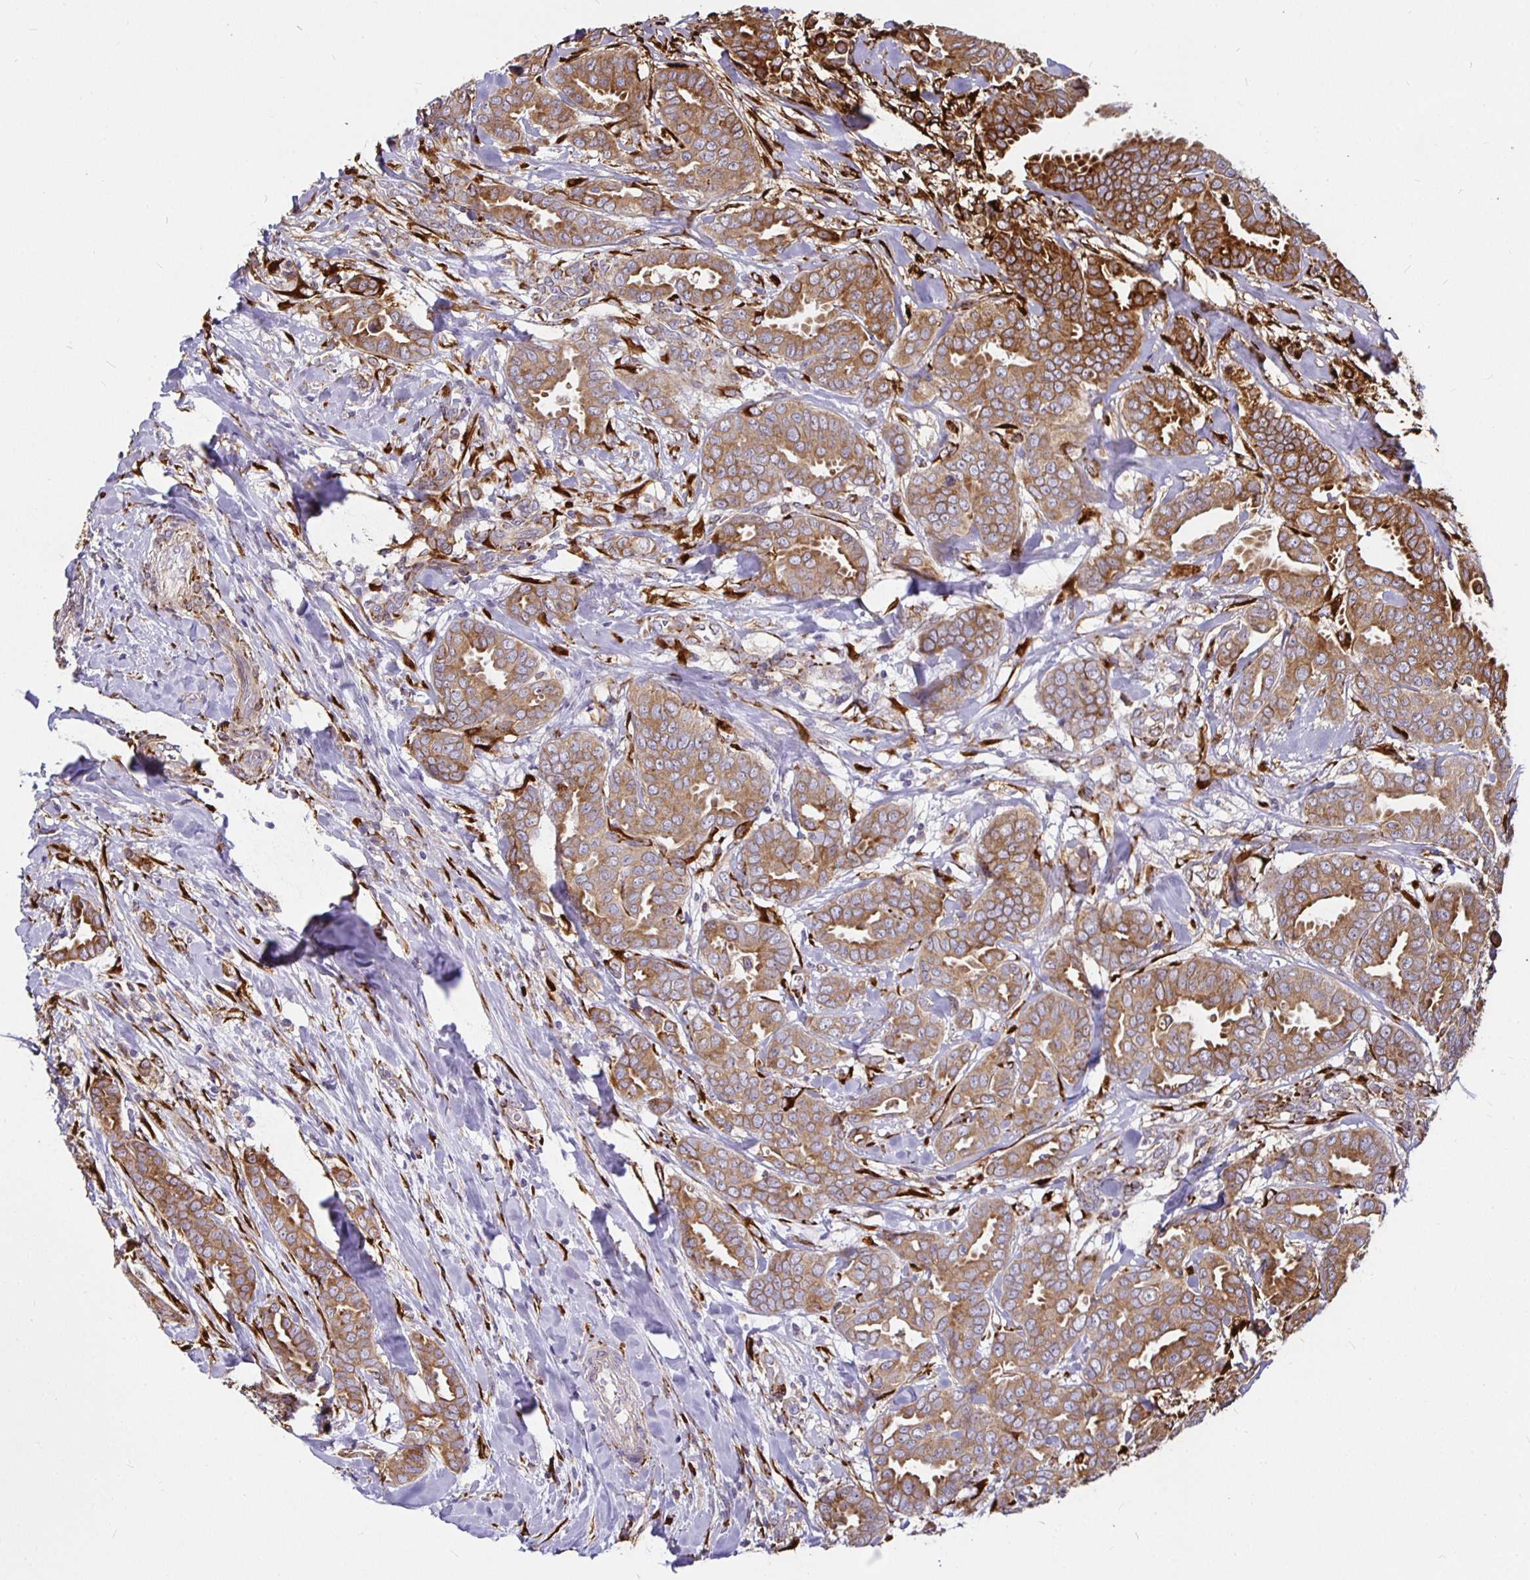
{"staining": {"intensity": "strong", "quantity": ">75%", "location": "cytoplasmic/membranous"}, "tissue": "breast cancer", "cell_type": "Tumor cells", "image_type": "cancer", "snomed": [{"axis": "morphology", "description": "Duct carcinoma"}, {"axis": "topography", "description": "Breast"}], "caption": "Protein expression analysis of breast invasive ductal carcinoma exhibits strong cytoplasmic/membranous staining in approximately >75% of tumor cells. Using DAB (brown) and hematoxylin (blue) stains, captured at high magnification using brightfield microscopy.", "gene": "P4HA2", "patient": {"sex": "female", "age": 45}}